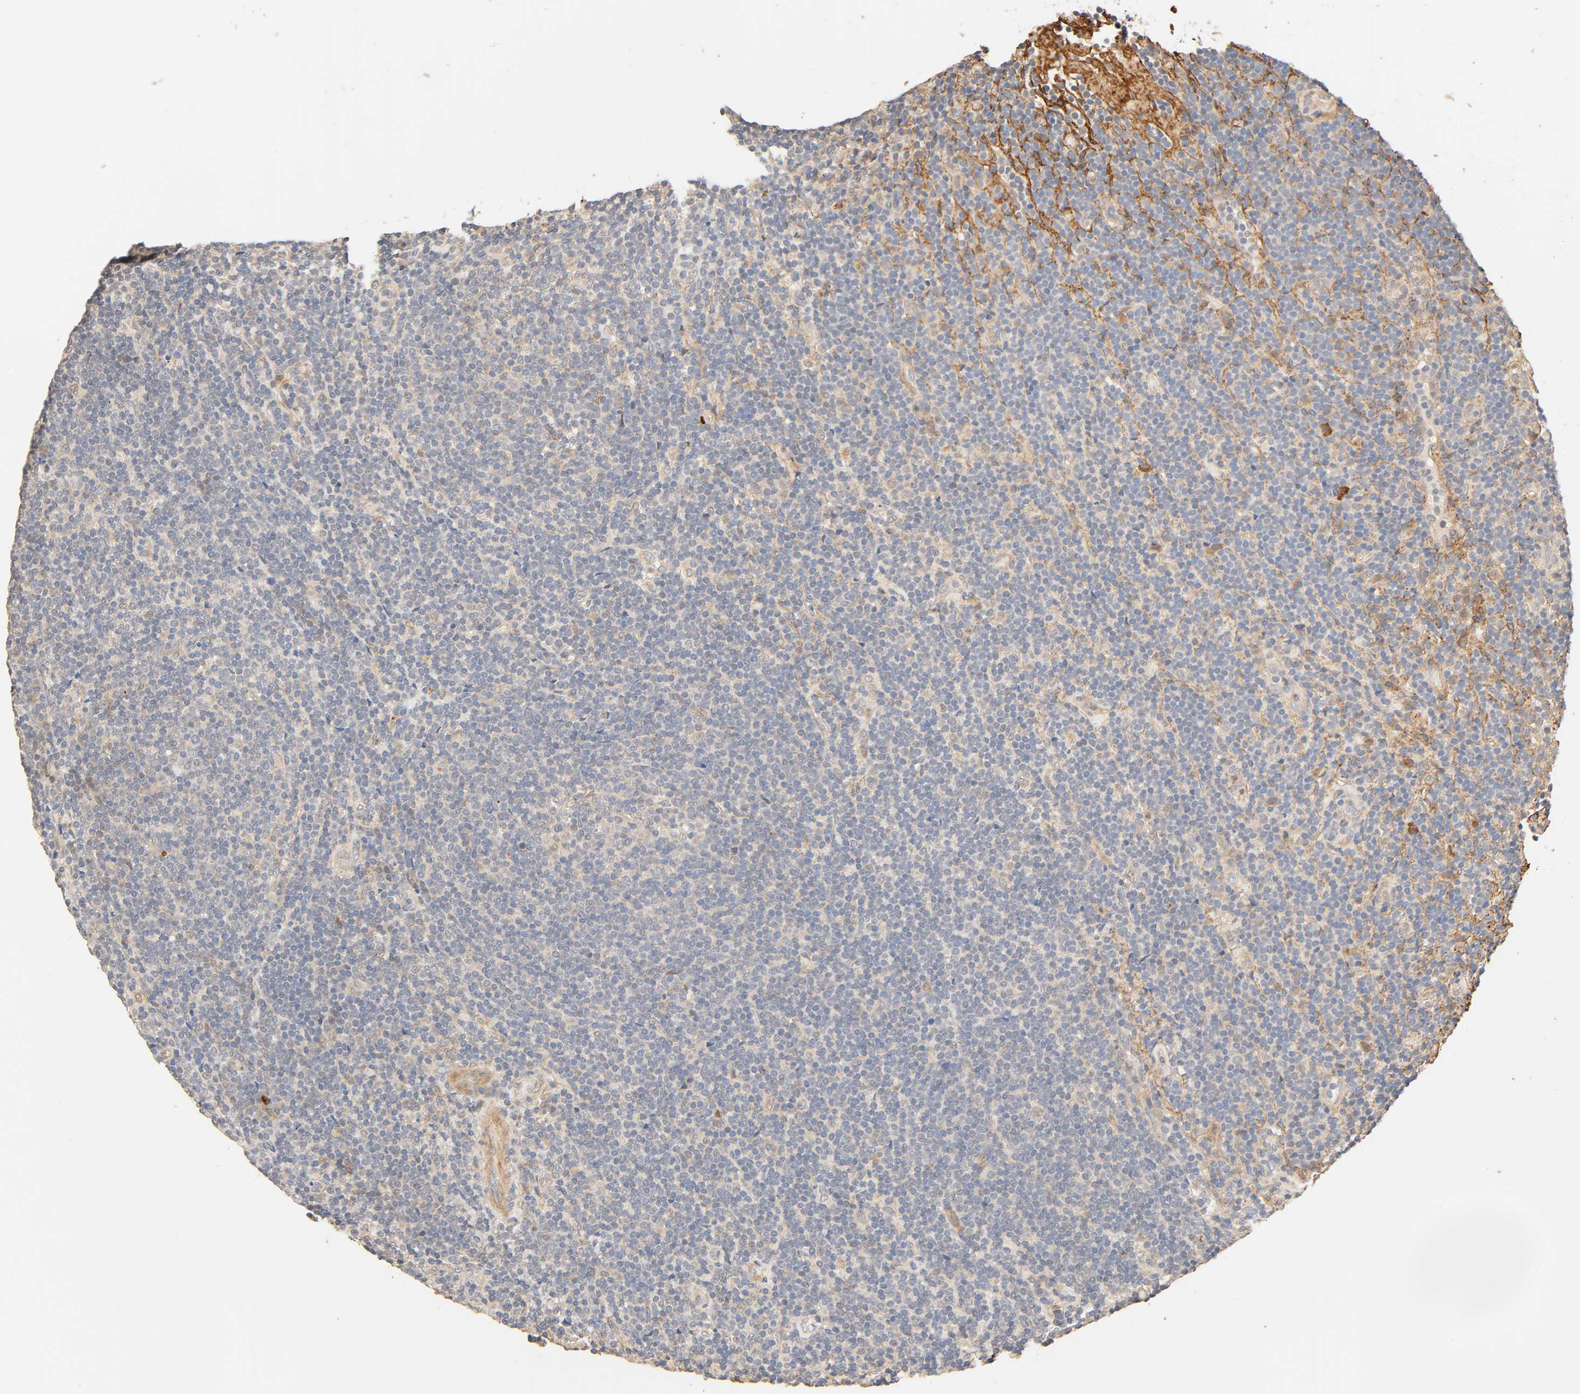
{"staining": {"intensity": "negative", "quantity": "none", "location": "none"}, "tissue": "lymphoma", "cell_type": "Tumor cells", "image_type": "cancer", "snomed": [{"axis": "morphology", "description": "Malignant lymphoma, non-Hodgkin's type, Low grade"}, {"axis": "topography", "description": "Lymph node"}], "caption": "Immunohistochemical staining of lymphoma reveals no significant expression in tumor cells. The staining is performed using DAB (3,3'-diaminobenzidine) brown chromogen with nuclei counter-stained in using hematoxylin.", "gene": "CACNA1G", "patient": {"sex": "male", "age": 70}}